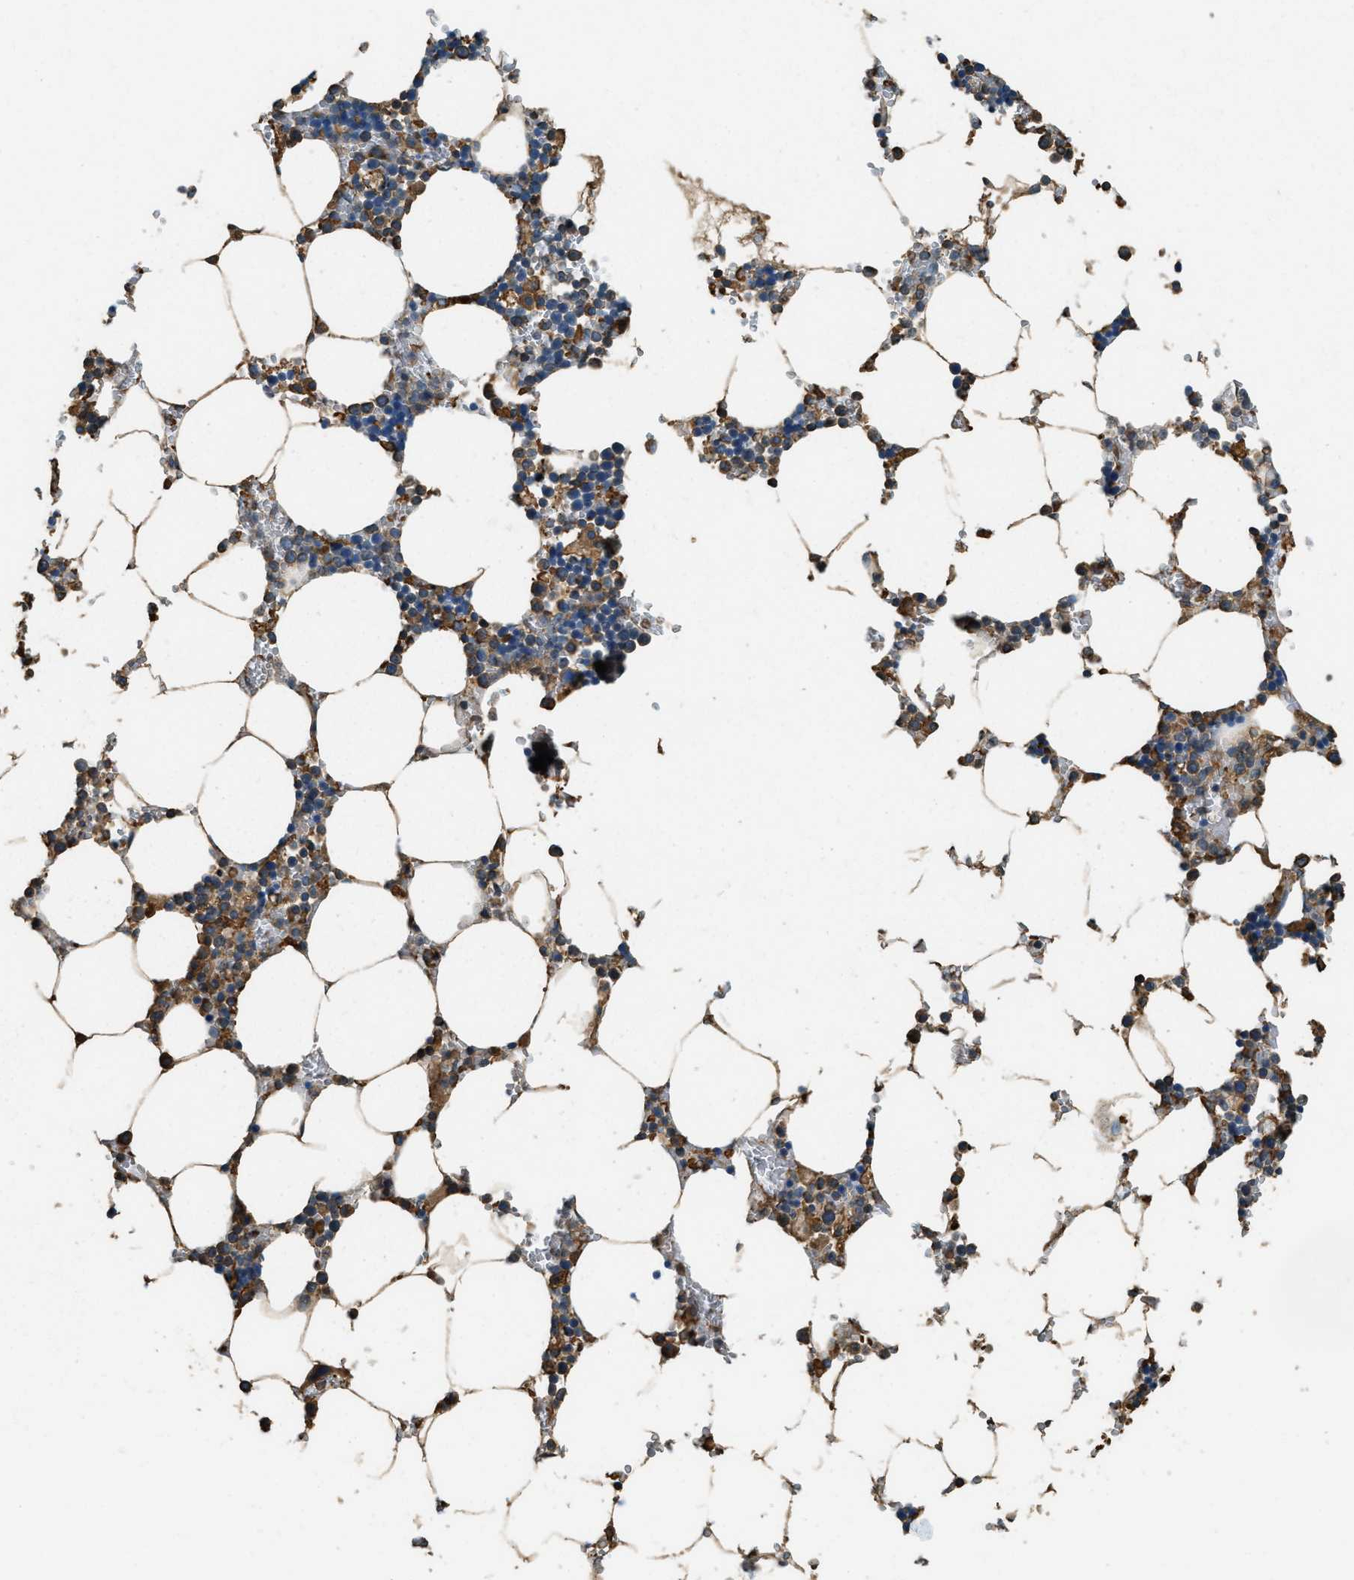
{"staining": {"intensity": "moderate", "quantity": "25%-75%", "location": "cytoplasmic/membranous"}, "tissue": "bone marrow", "cell_type": "Hematopoietic cells", "image_type": "normal", "snomed": [{"axis": "morphology", "description": "Normal tissue, NOS"}, {"axis": "topography", "description": "Bone marrow"}], "caption": "Bone marrow stained with immunohistochemistry (IHC) shows moderate cytoplasmic/membranous expression in about 25%-75% of hematopoietic cells.", "gene": "ERGIC1", "patient": {"sex": "male", "age": 70}}